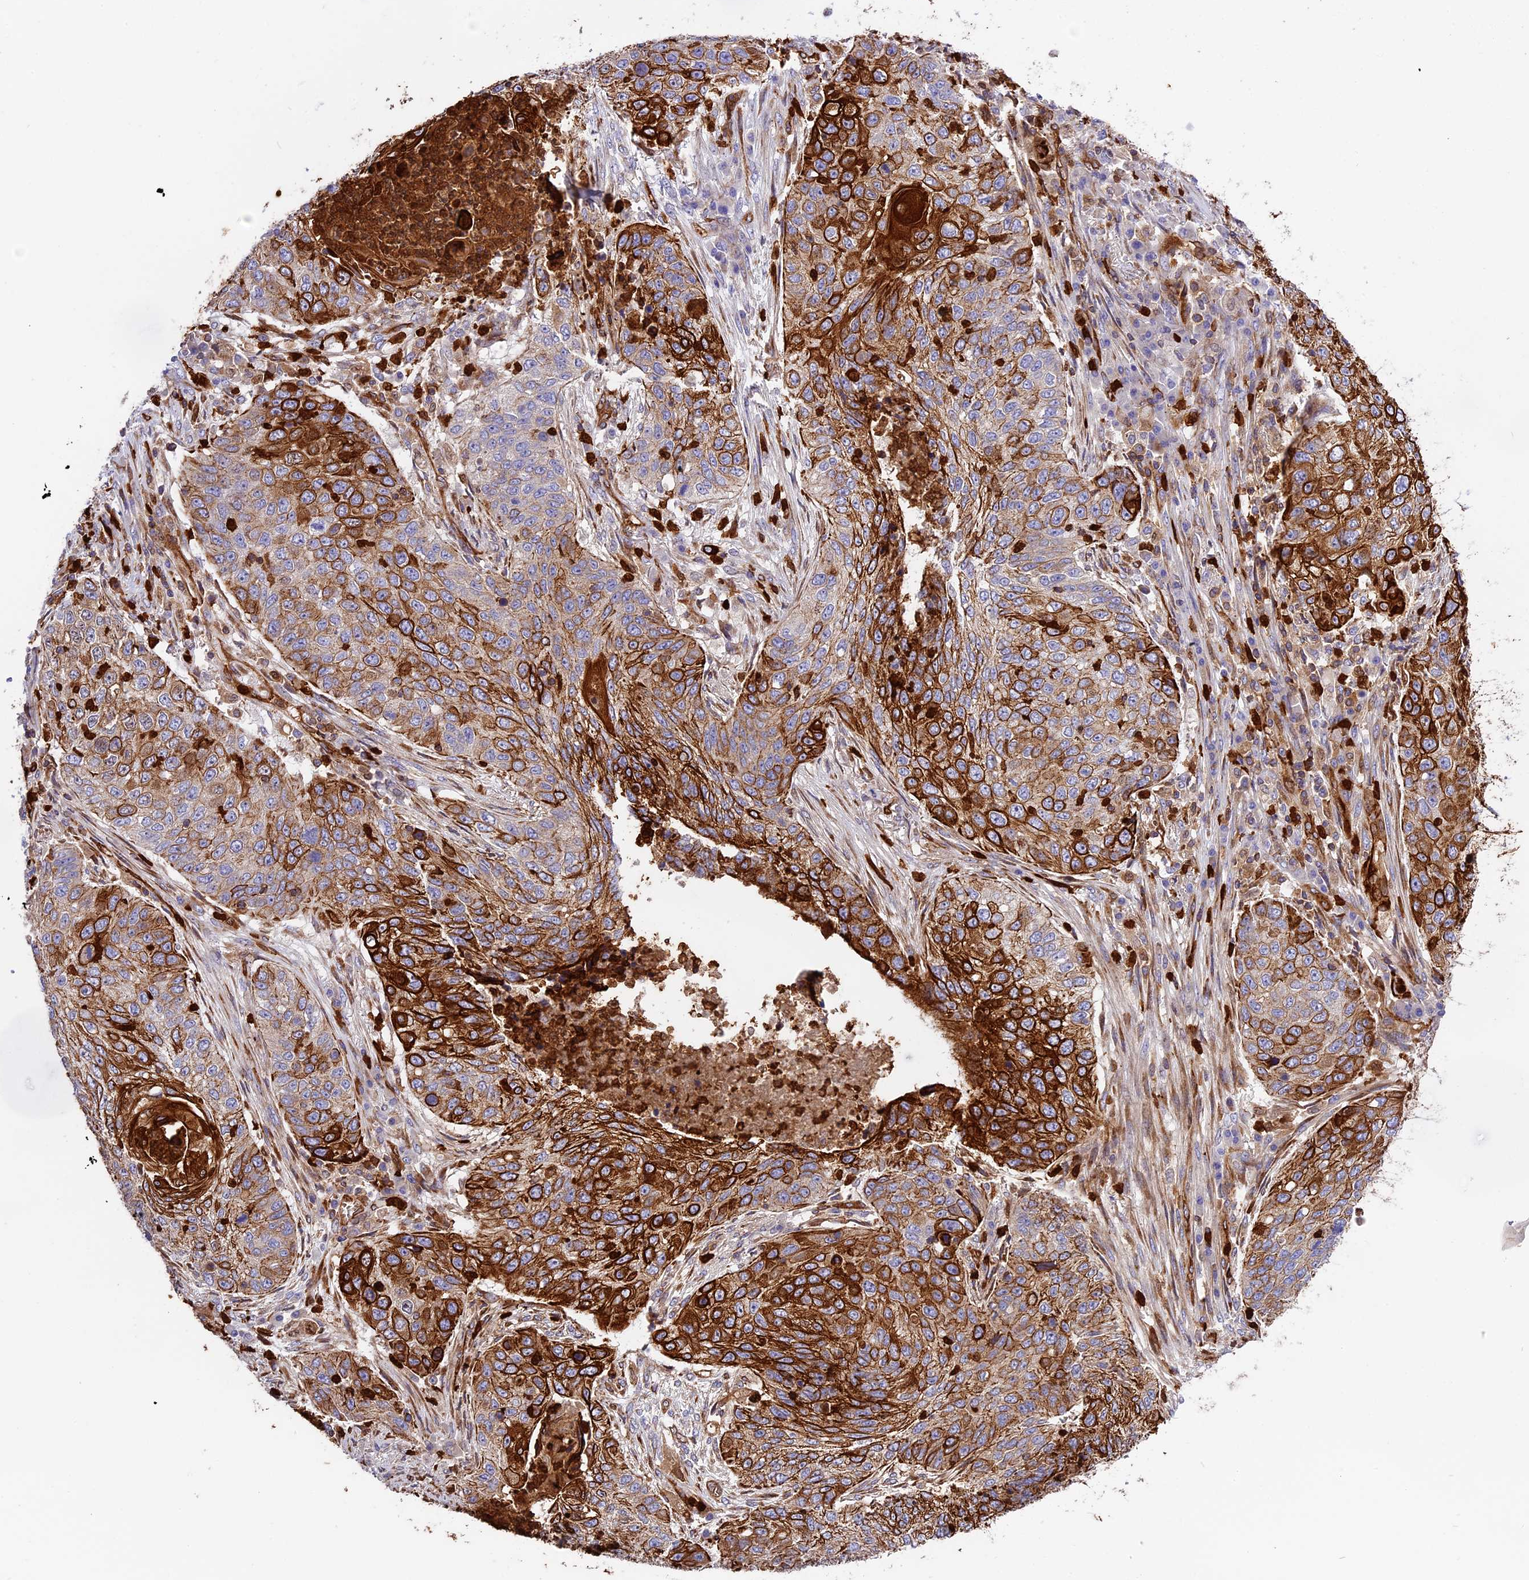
{"staining": {"intensity": "strong", "quantity": "25%-75%", "location": "cytoplasmic/membranous"}, "tissue": "lung cancer", "cell_type": "Tumor cells", "image_type": "cancer", "snomed": [{"axis": "morphology", "description": "Squamous cell carcinoma, NOS"}, {"axis": "topography", "description": "Lung"}], "caption": "Immunohistochemical staining of human squamous cell carcinoma (lung) exhibits high levels of strong cytoplasmic/membranous staining in about 25%-75% of tumor cells.", "gene": "CD99L2", "patient": {"sex": "female", "age": 63}}